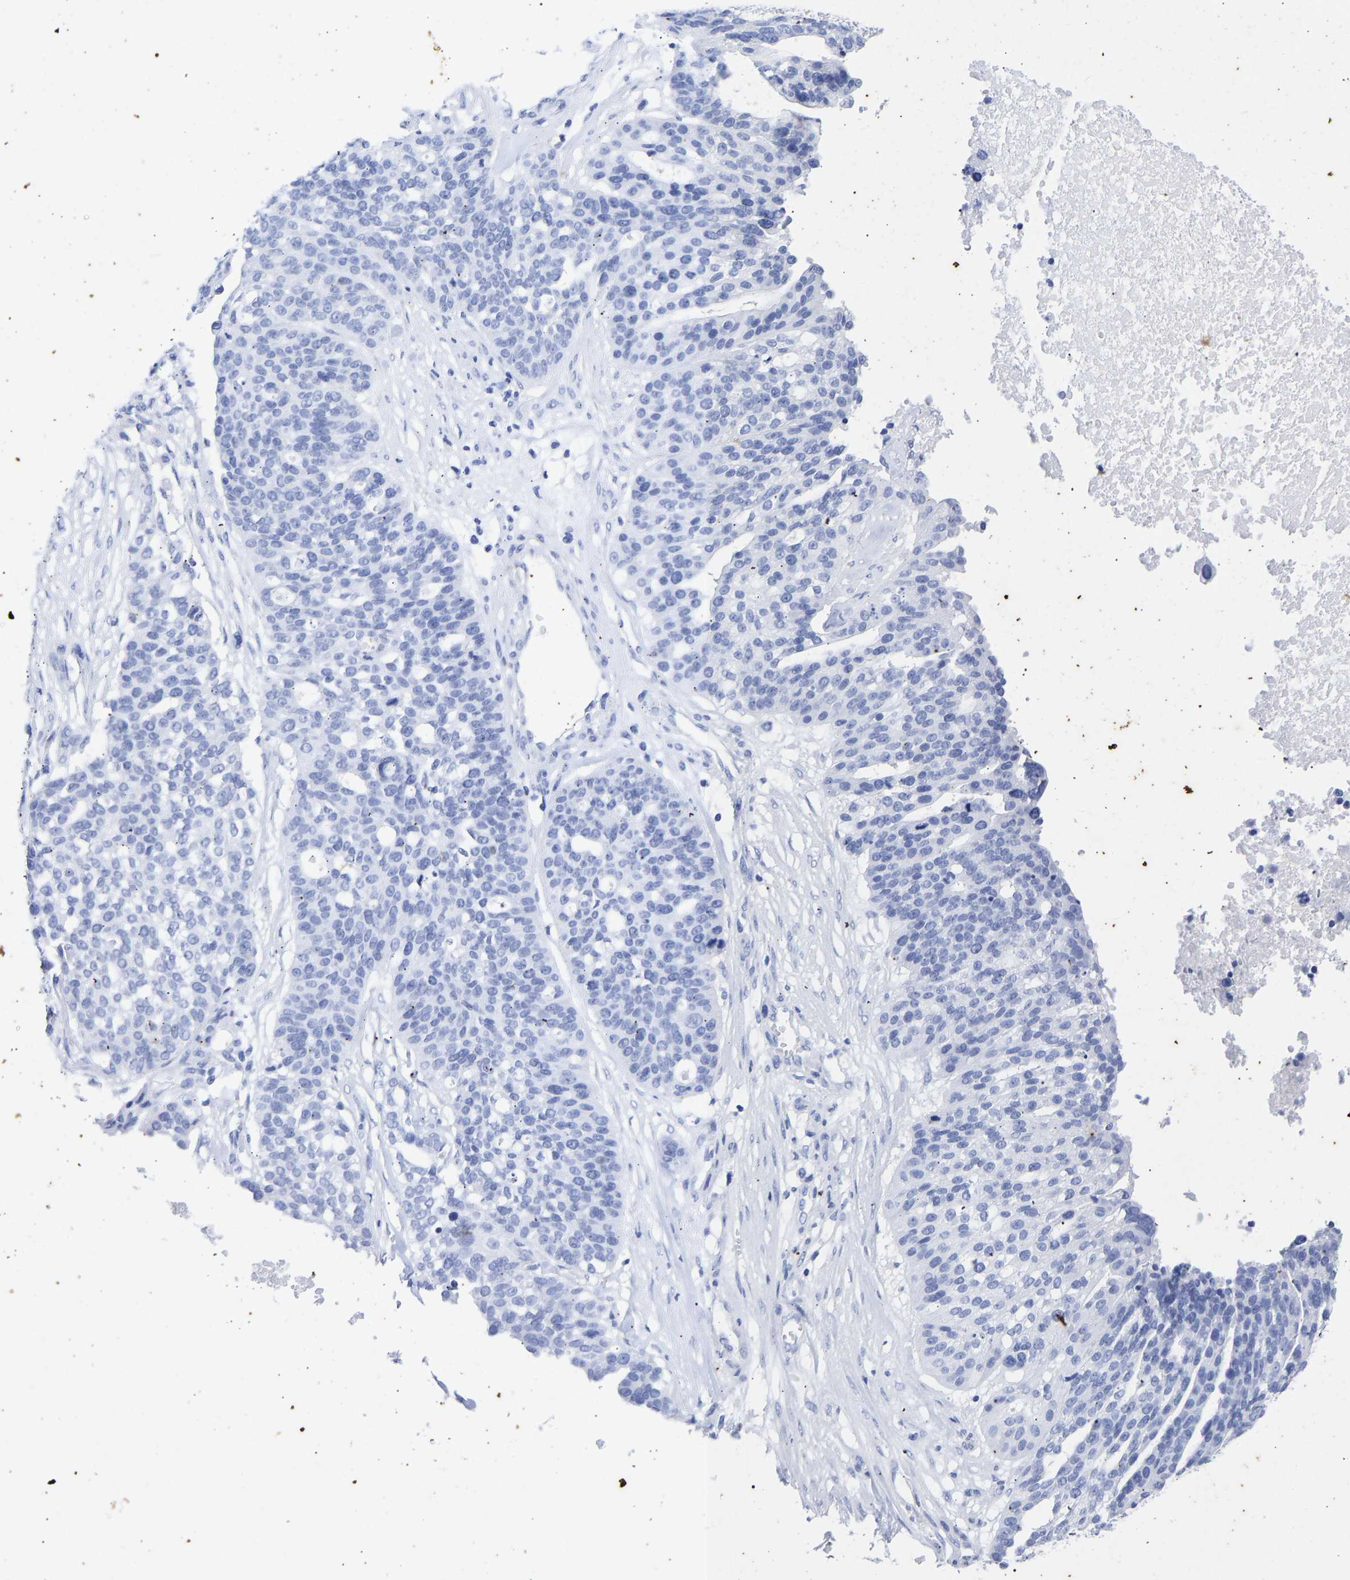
{"staining": {"intensity": "negative", "quantity": "none", "location": "none"}, "tissue": "ovarian cancer", "cell_type": "Tumor cells", "image_type": "cancer", "snomed": [{"axis": "morphology", "description": "Cystadenocarcinoma, serous, NOS"}, {"axis": "topography", "description": "Ovary"}], "caption": "Immunohistochemical staining of ovarian cancer displays no significant positivity in tumor cells. (Stains: DAB (3,3'-diaminobenzidine) IHC with hematoxylin counter stain, Microscopy: brightfield microscopy at high magnification).", "gene": "KRT1", "patient": {"sex": "female", "age": 59}}